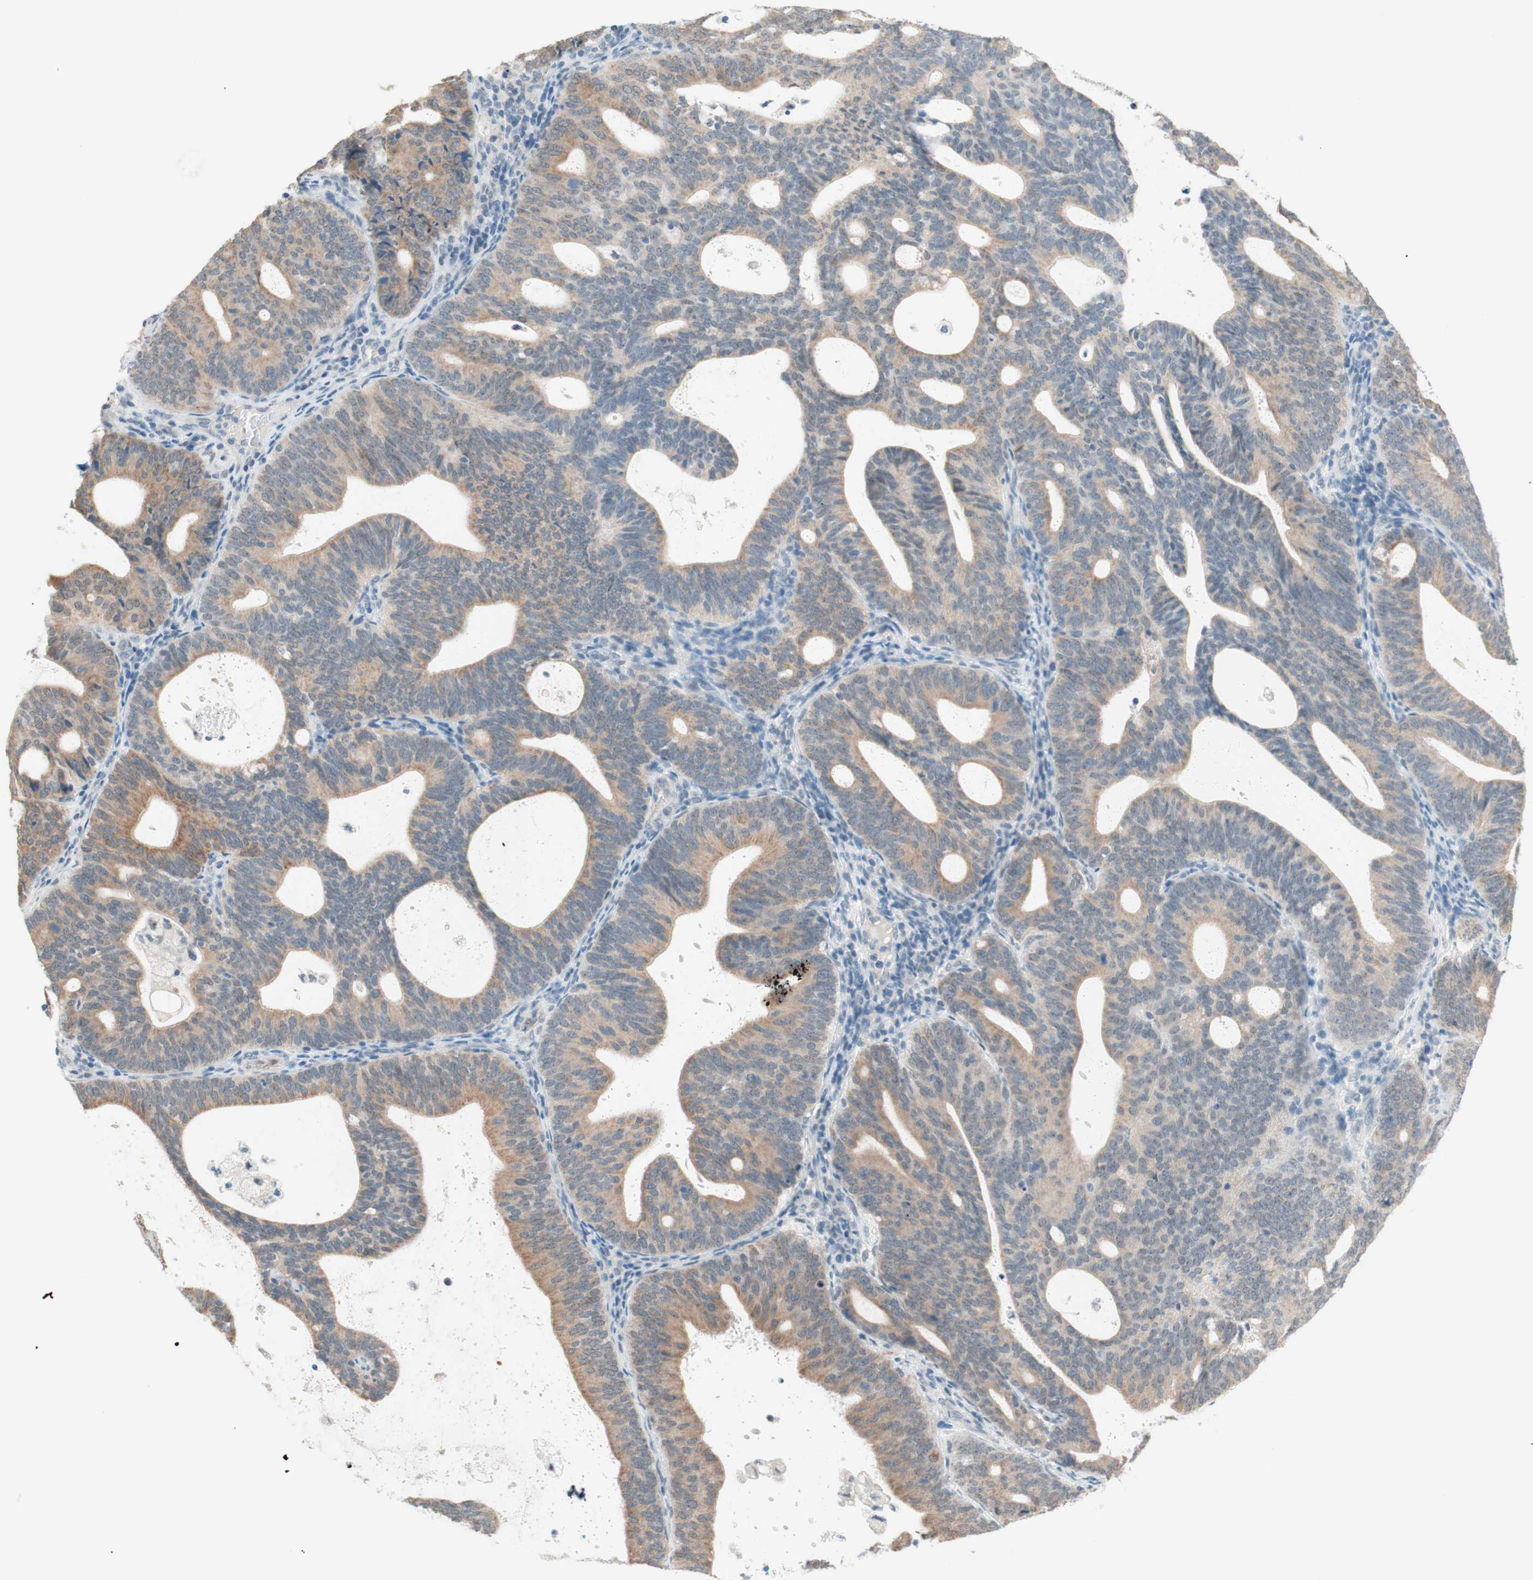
{"staining": {"intensity": "weak", "quantity": "25%-75%", "location": "cytoplasmic/membranous"}, "tissue": "endometrial cancer", "cell_type": "Tumor cells", "image_type": "cancer", "snomed": [{"axis": "morphology", "description": "Adenocarcinoma, NOS"}, {"axis": "topography", "description": "Uterus"}], "caption": "DAB (3,3'-diaminobenzidine) immunohistochemical staining of human adenocarcinoma (endometrial) reveals weak cytoplasmic/membranous protein staining in approximately 25%-75% of tumor cells. Nuclei are stained in blue.", "gene": "JPH1", "patient": {"sex": "female", "age": 83}}